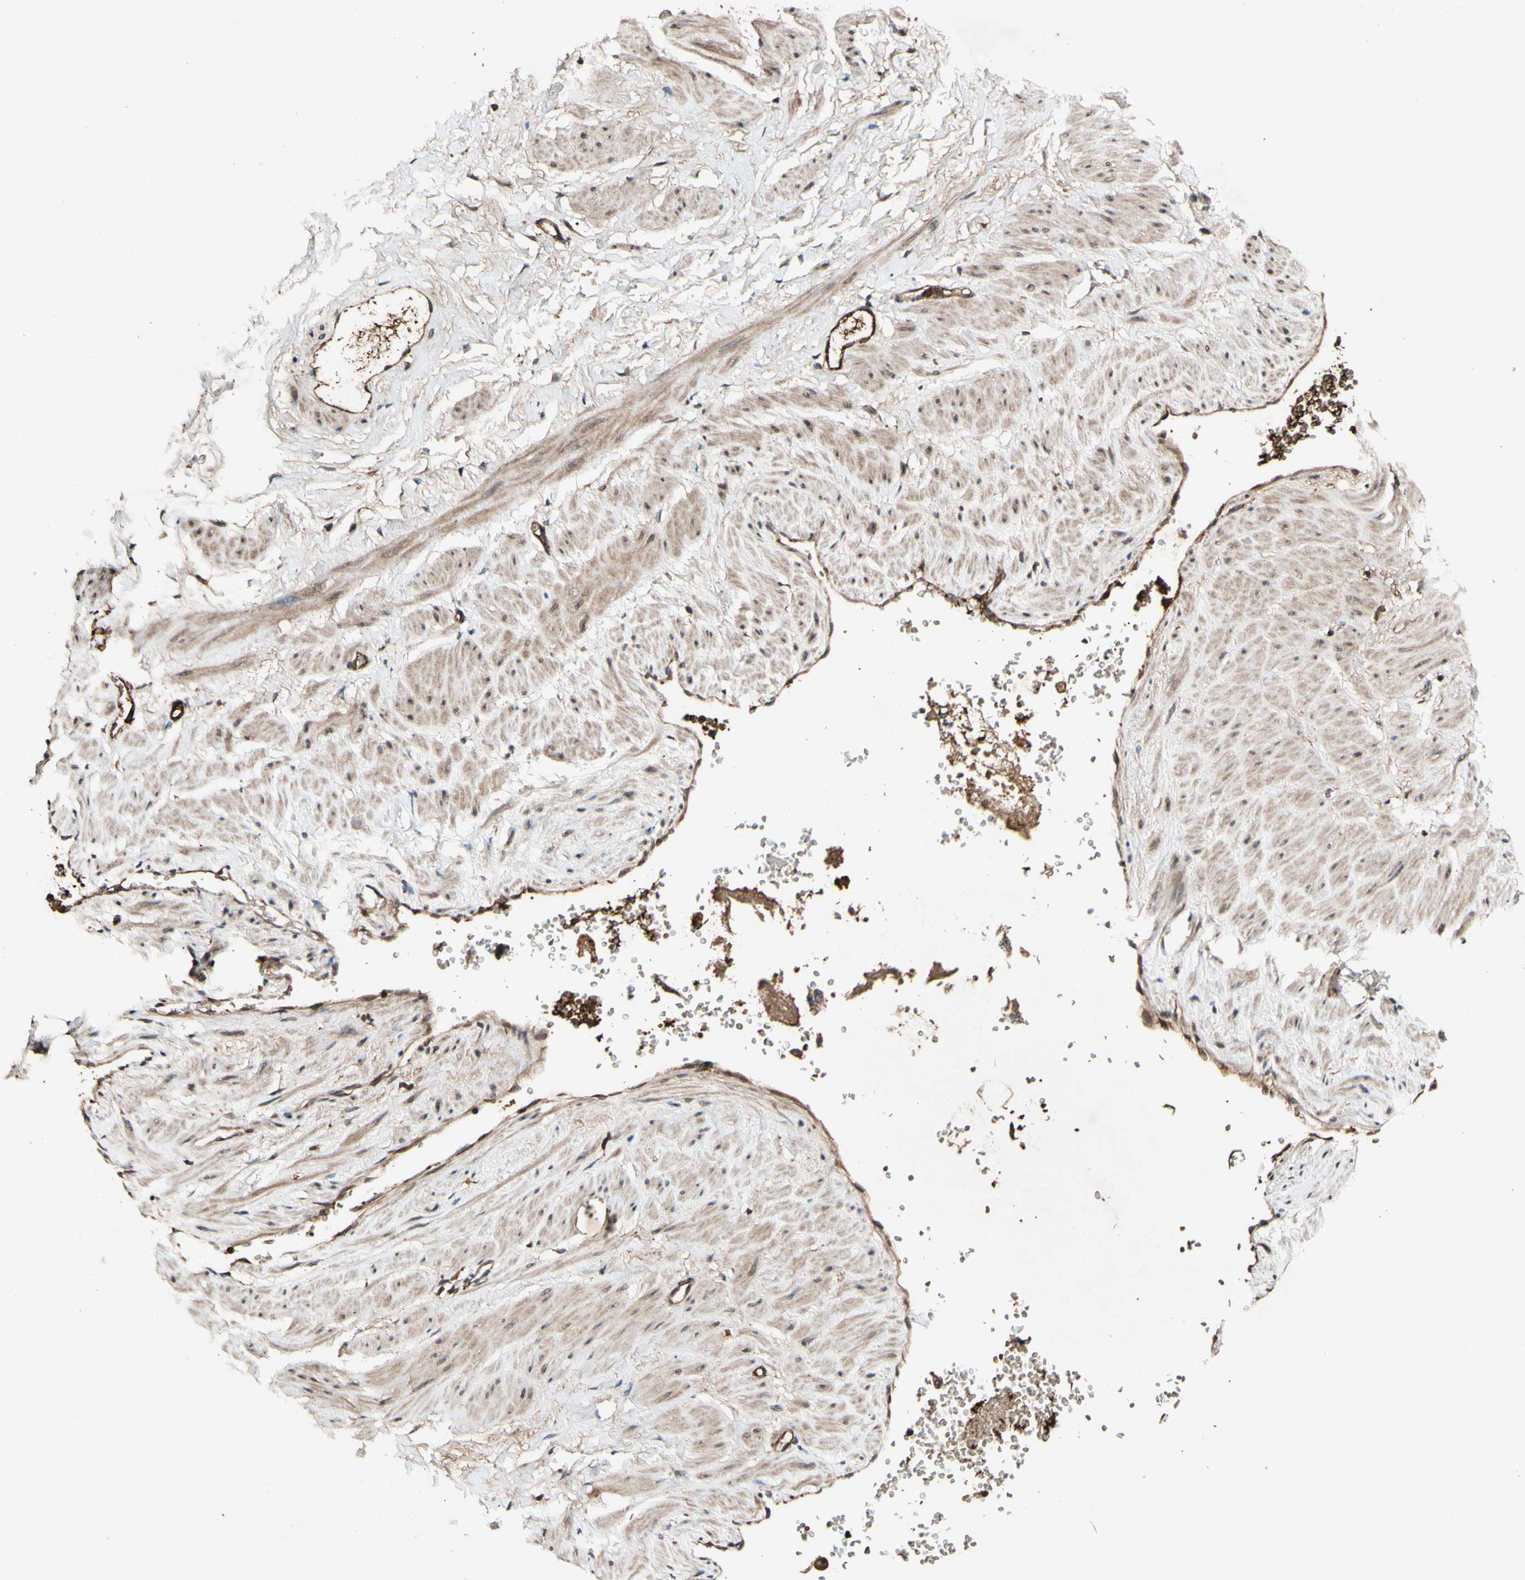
{"staining": {"intensity": "weak", "quantity": ">75%", "location": "cytoplasmic/membranous"}, "tissue": "adipose tissue", "cell_type": "Adipocytes", "image_type": "normal", "snomed": [{"axis": "morphology", "description": "Normal tissue, NOS"}, {"axis": "topography", "description": "Soft tissue"}, {"axis": "topography", "description": "Vascular tissue"}], "caption": "The micrograph demonstrates staining of normal adipose tissue, revealing weak cytoplasmic/membranous protein staining (brown color) within adipocytes.", "gene": "PLAT", "patient": {"sex": "female", "age": 35}}